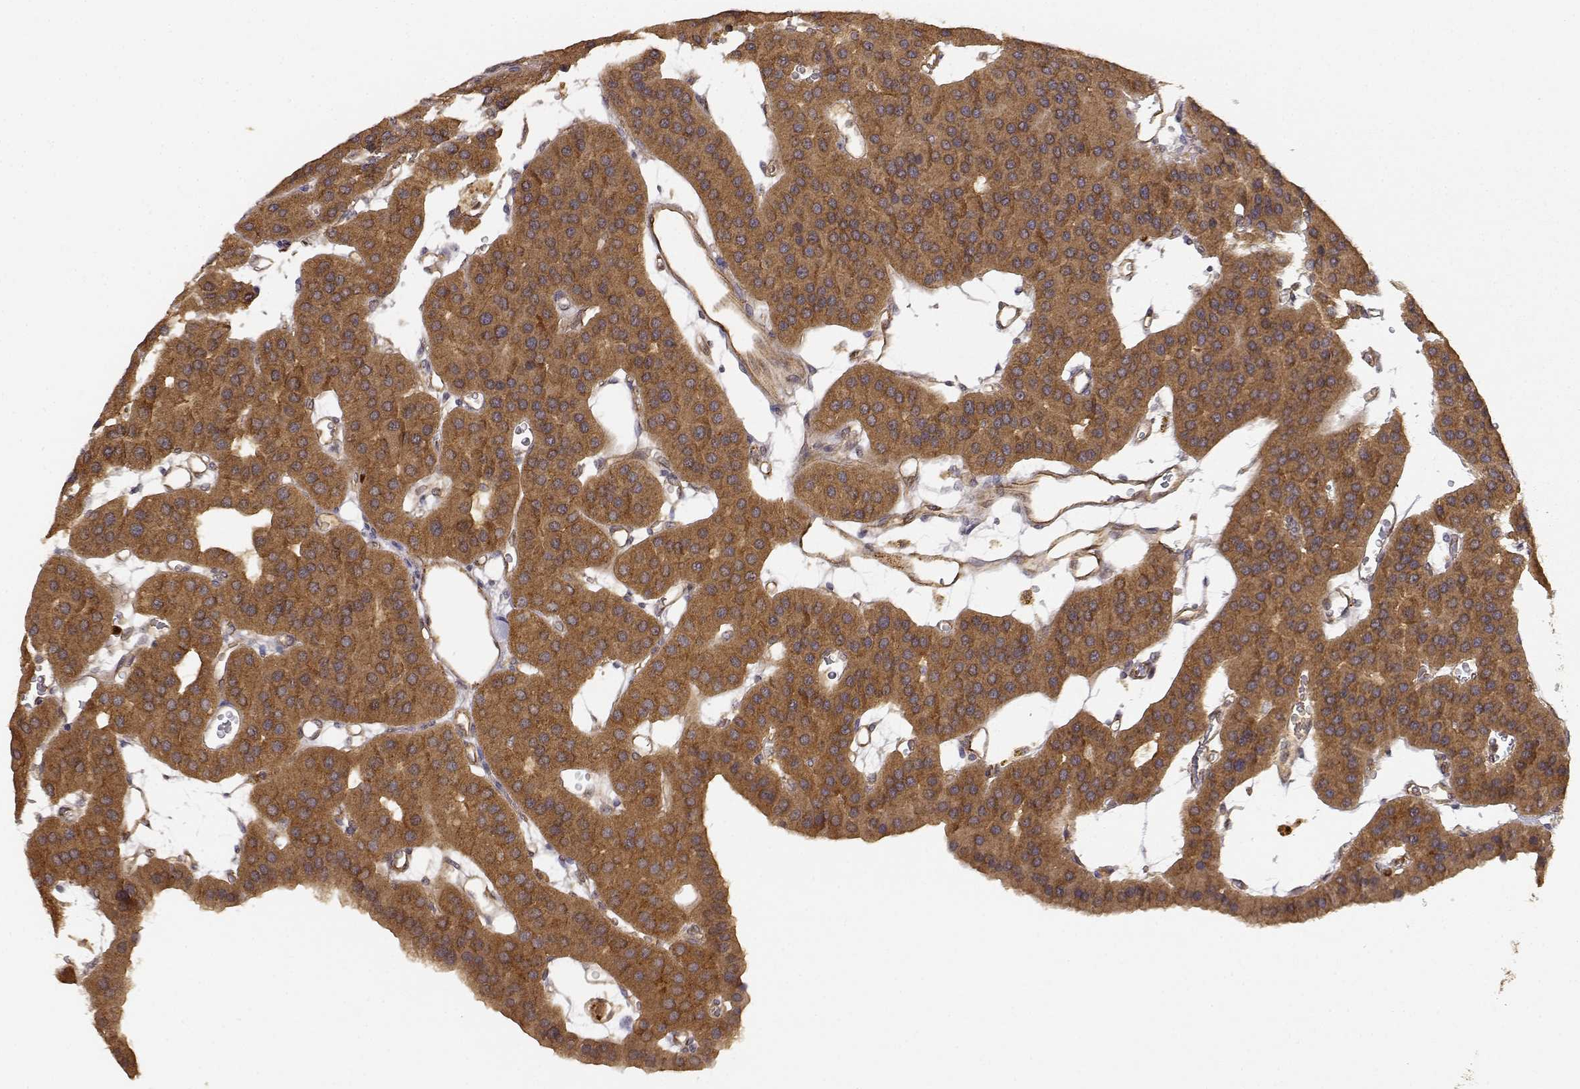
{"staining": {"intensity": "strong", "quantity": ">75%", "location": "cytoplasmic/membranous"}, "tissue": "parathyroid gland", "cell_type": "Glandular cells", "image_type": "normal", "snomed": [{"axis": "morphology", "description": "Normal tissue, NOS"}, {"axis": "morphology", "description": "Adenoma, NOS"}, {"axis": "topography", "description": "Parathyroid gland"}], "caption": "Benign parathyroid gland displays strong cytoplasmic/membranous positivity in about >75% of glandular cells.", "gene": "CDK5RAP2", "patient": {"sex": "female", "age": 86}}